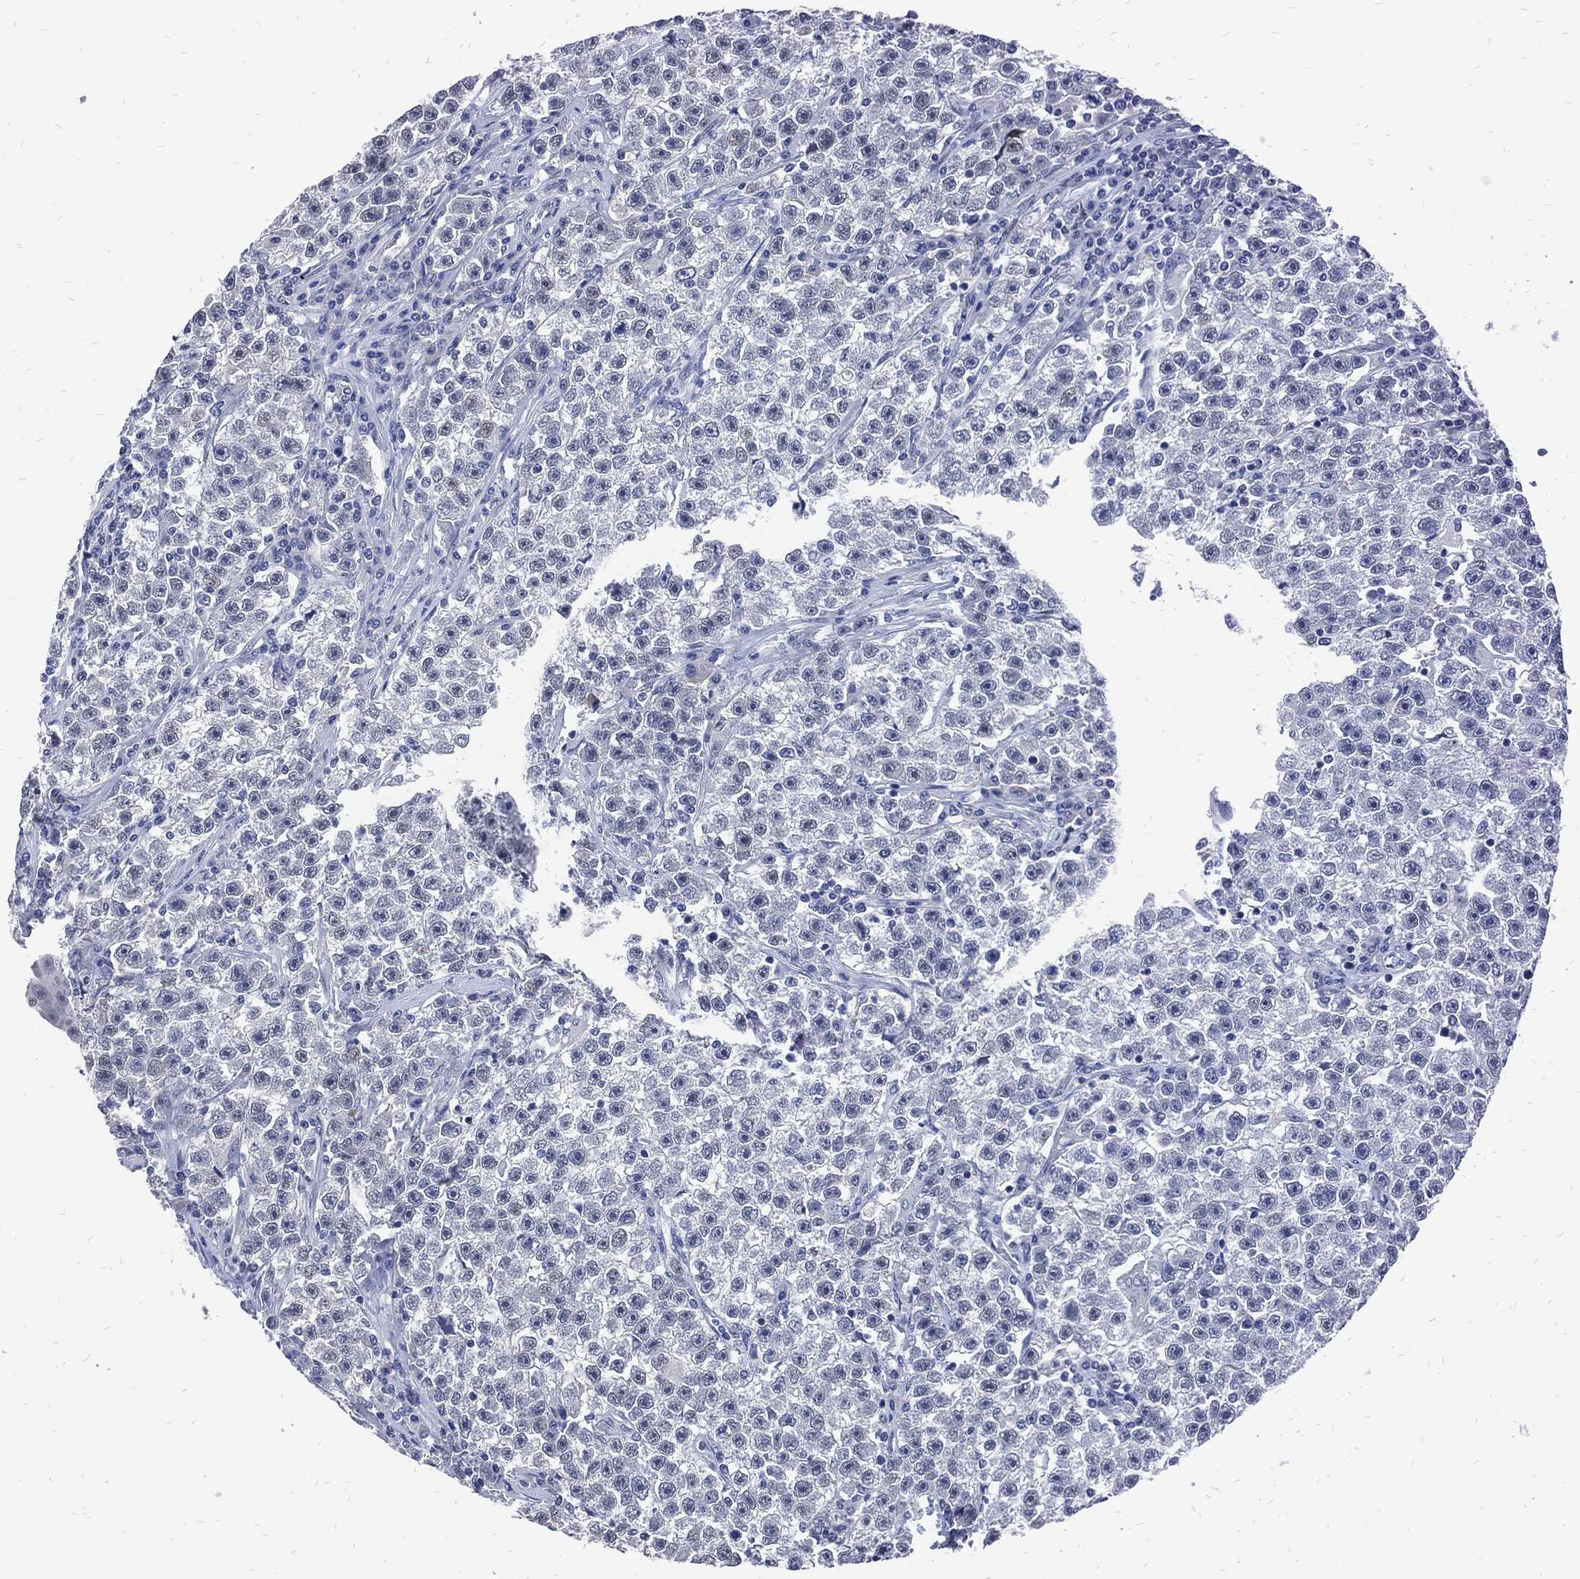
{"staining": {"intensity": "negative", "quantity": "none", "location": "none"}, "tissue": "testis cancer", "cell_type": "Tumor cells", "image_type": "cancer", "snomed": [{"axis": "morphology", "description": "Seminoma, NOS"}, {"axis": "topography", "description": "Testis"}], "caption": "Micrograph shows no significant protein expression in tumor cells of seminoma (testis).", "gene": "JUN", "patient": {"sex": "male", "age": 22}}